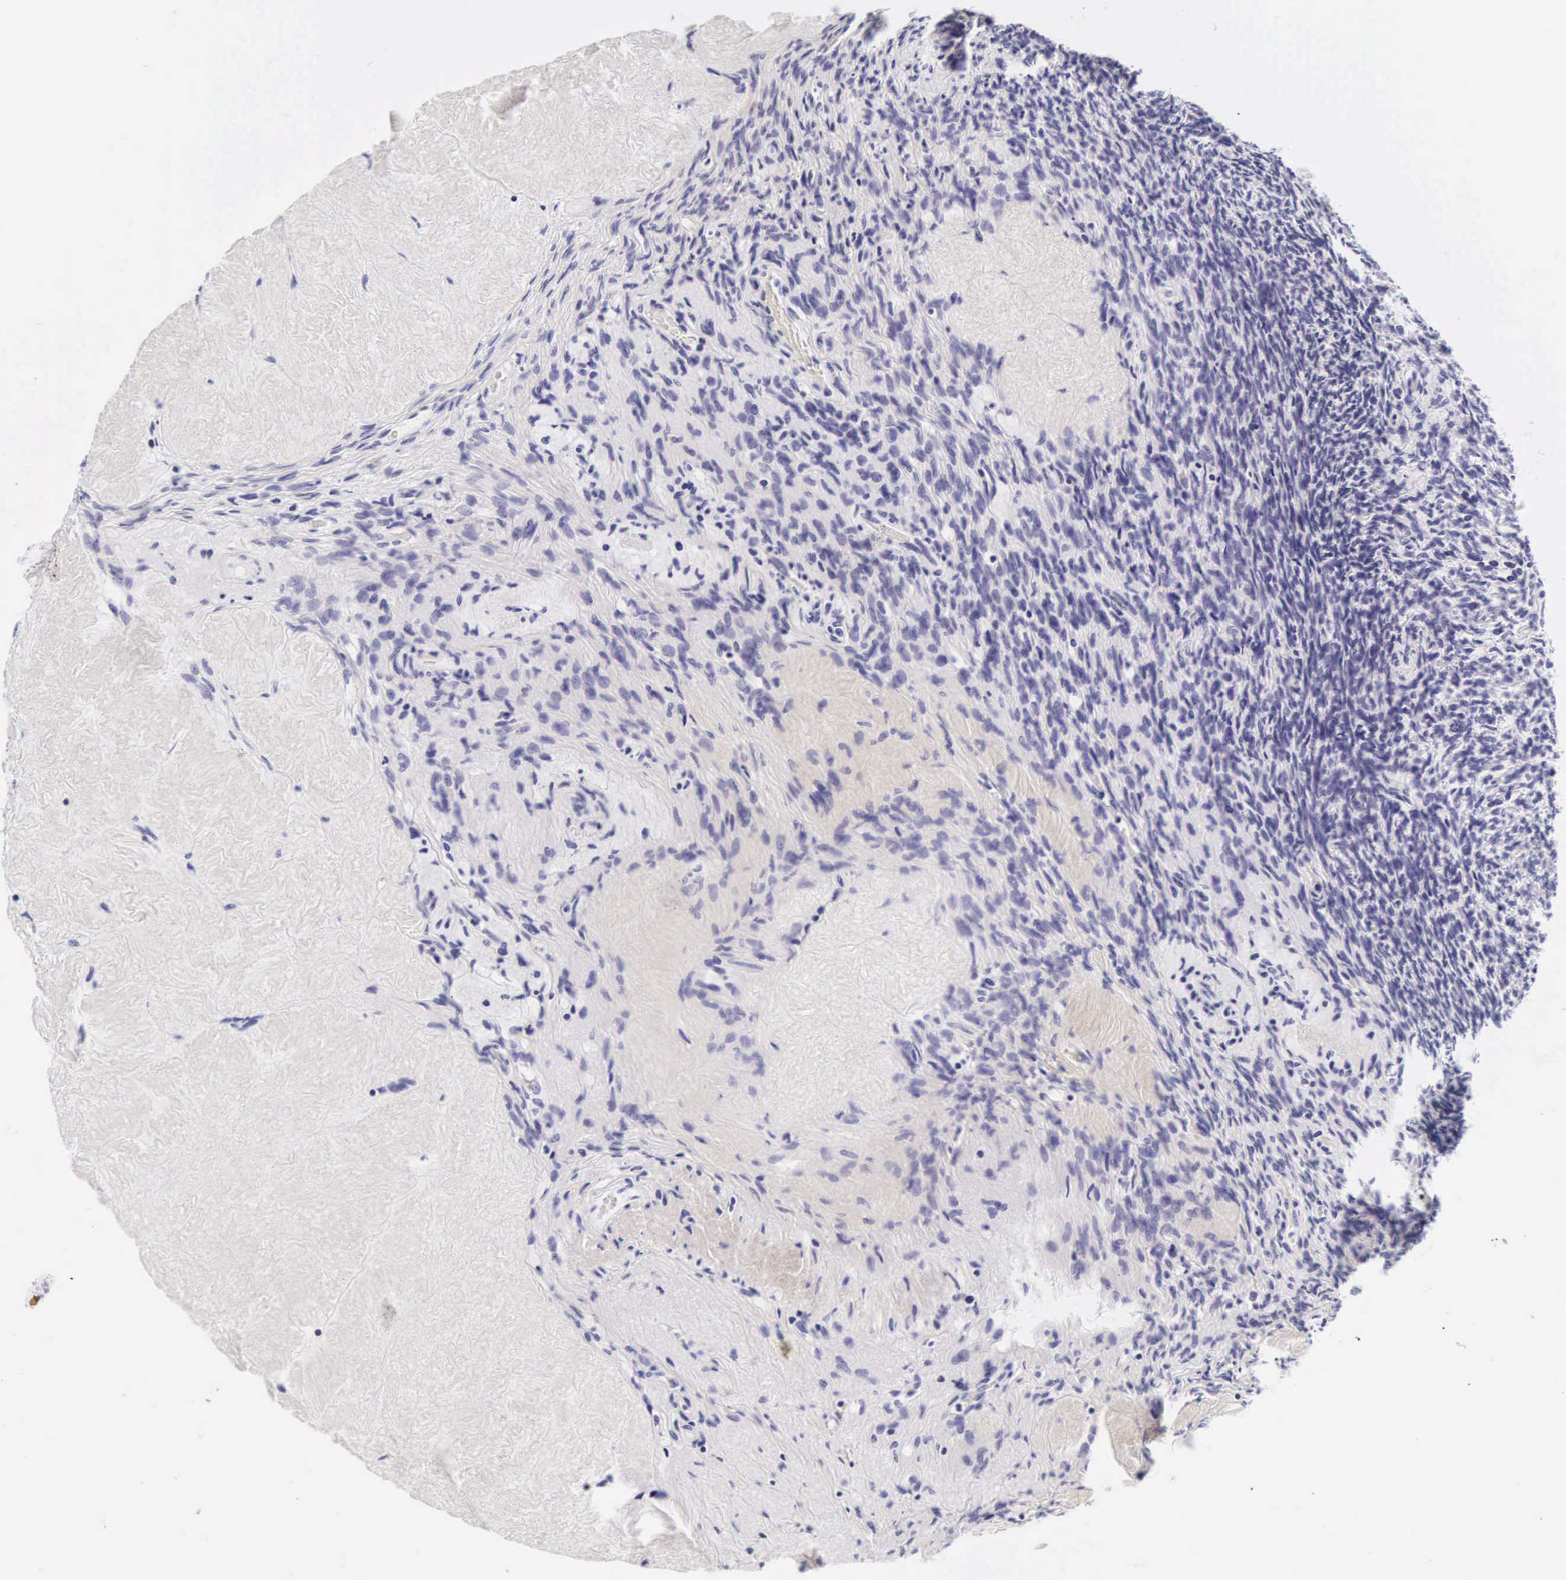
{"staining": {"intensity": "negative", "quantity": "none", "location": "none"}, "tissue": "ovary", "cell_type": "Ovarian stroma cells", "image_type": "normal", "snomed": [{"axis": "morphology", "description": "Normal tissue, NOS"}, {"axis": "topography", "description": "Ovary"}], "caption": "IHC histopathology image of unremarkable ovary stained for a protein (brown), which displays no positivity in ovarian stroma cells.", "gene": "PHETA2", "patient": {"sex": "female", "age": 53}}